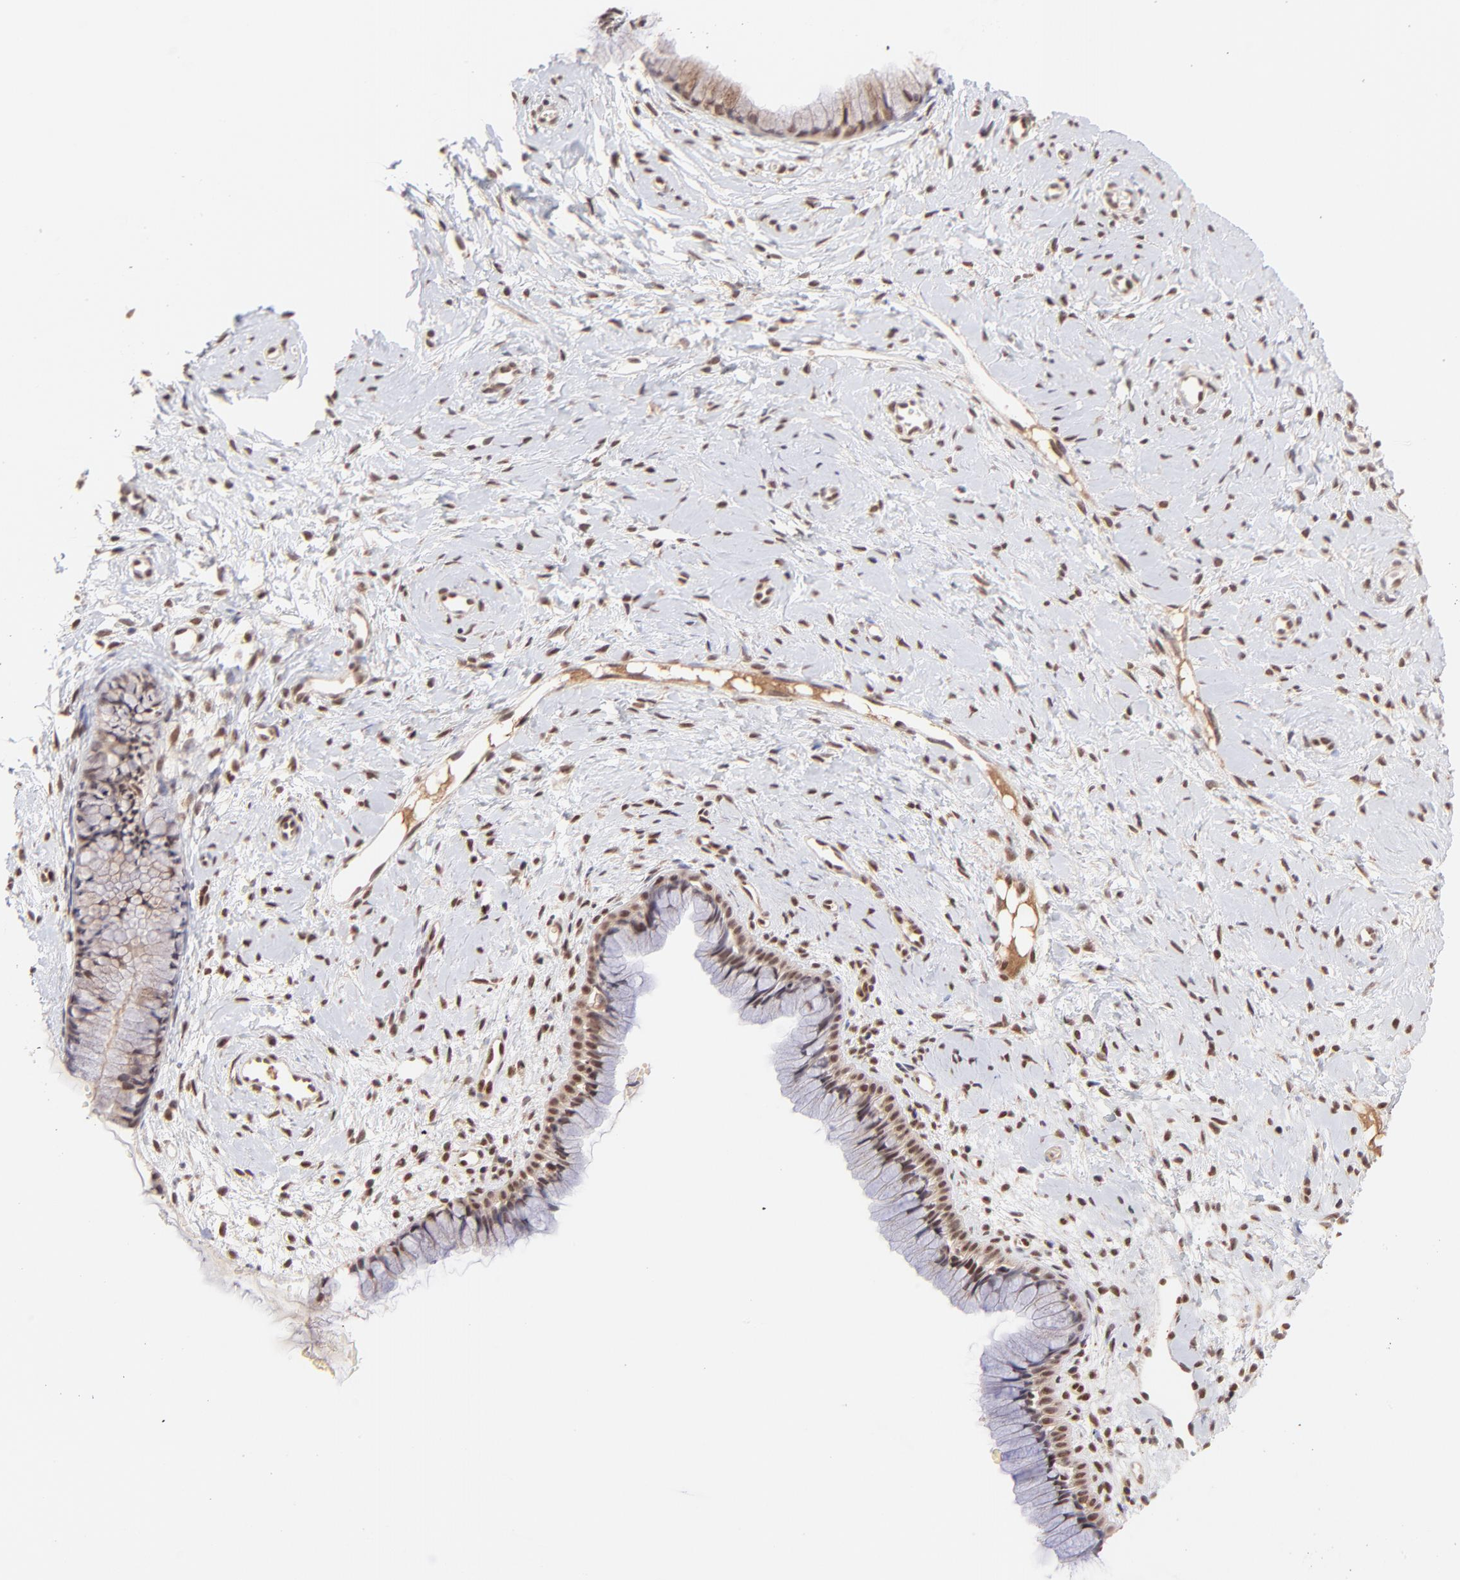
{"staining": {"intensity": "moderate", "quantity": ">75%", "location": "nuclear"}, "tissue": "cervix", "cell_type": "Glandular cells", "image_type": "normal", "snomed": [{"axis": "morphology", "description": "Normal tissue, NOS"}, {"axis": "topography", "description": "Cervix"}], "caption": "IHC (DAB (3,3'-diaminobenzidine)) staining of normal human cervix displays moderate nuclear protein positivity in about >75% of glandular cells.", "gene": "MED12", "patient": {"sex": "female", "age": 46}}